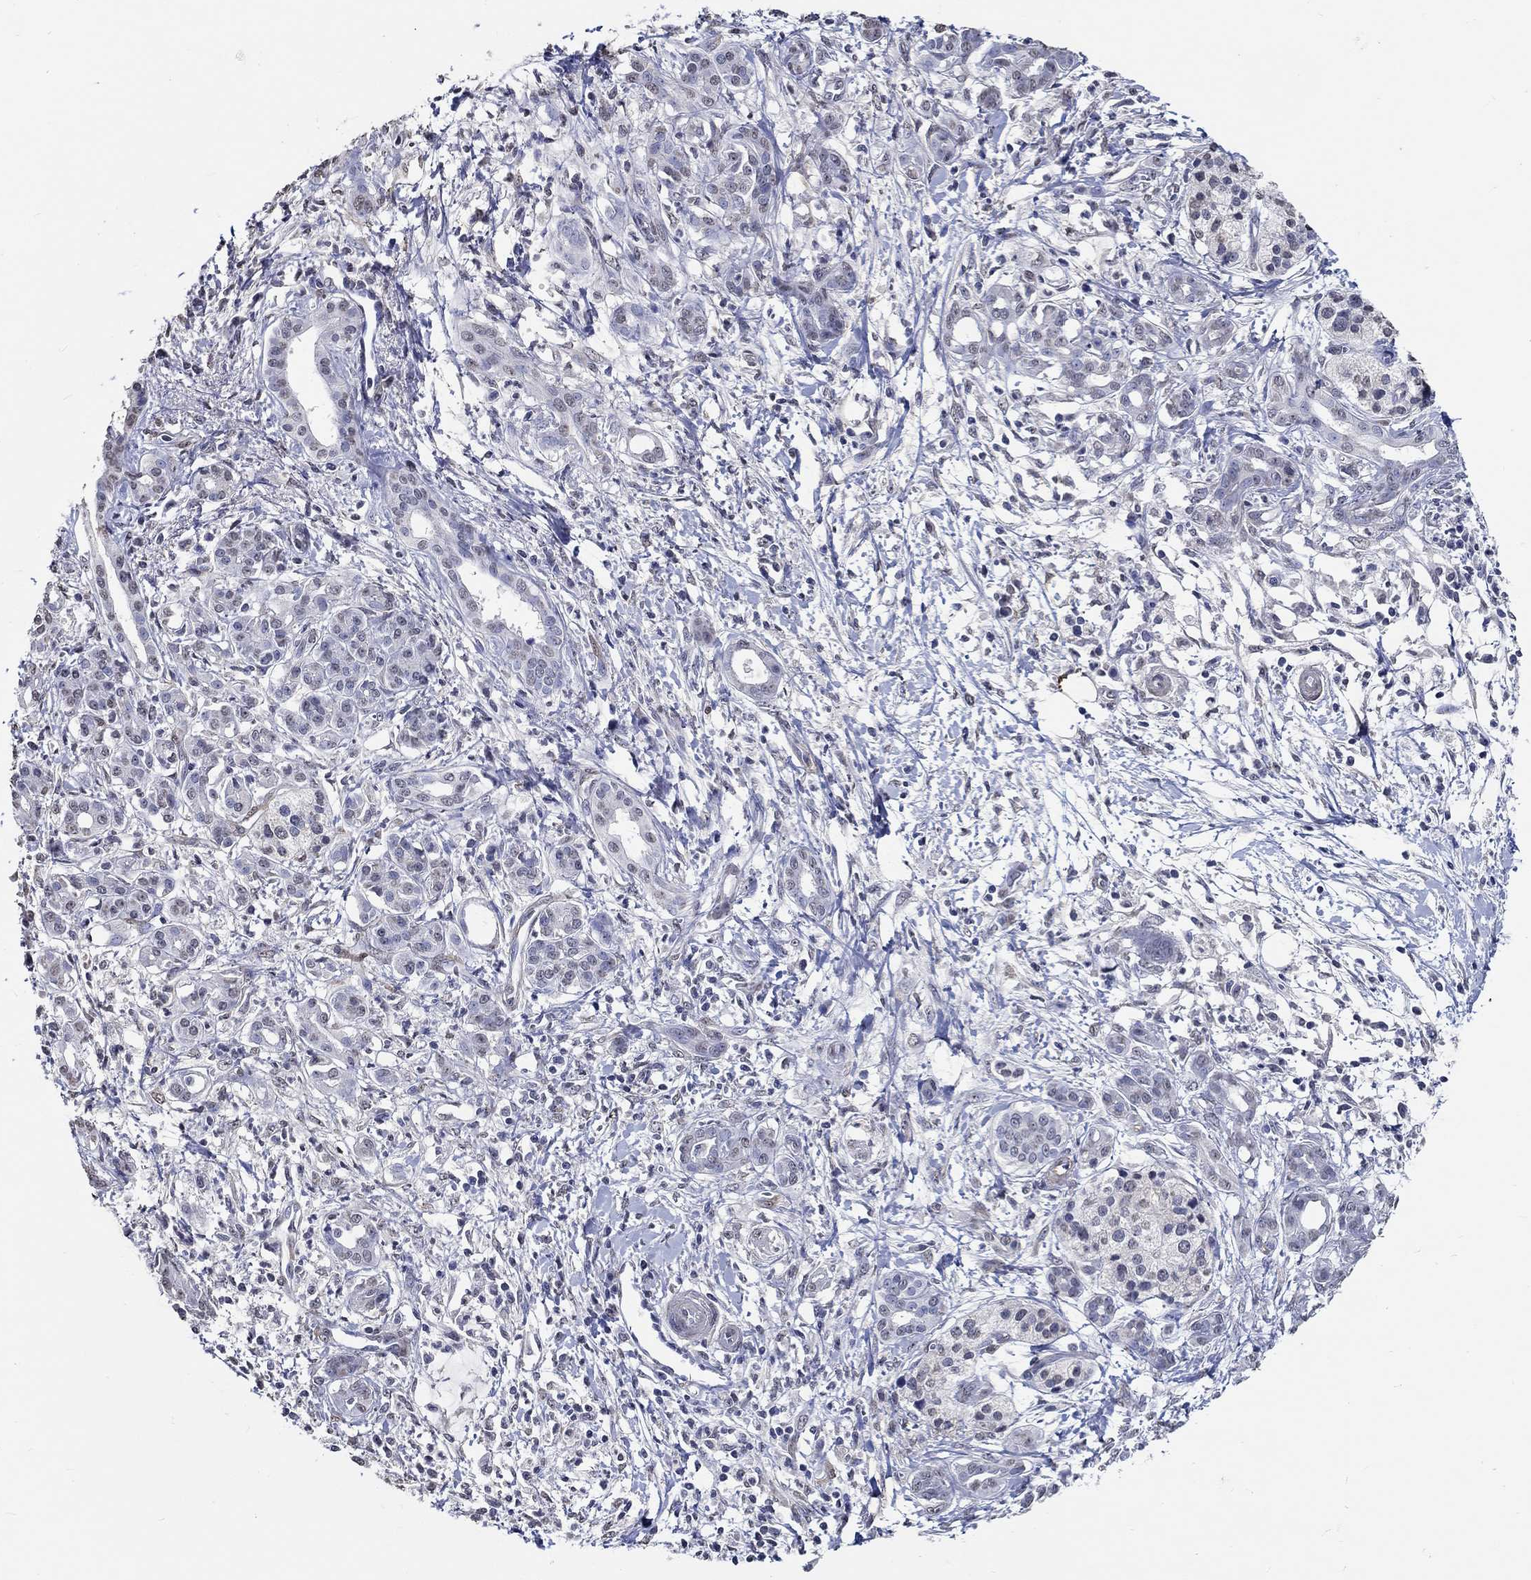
{"staining": {"intensity": "negative", "quantity": "none", "location": "none"}, "tissue": "pancreatic cancer", "cell_type": "Tumor cells", "image_type": "cancer", "snomed": [{"axis": "morphology", "description": "Adenocarcinoma, NOS"}, {"axis": "topography", "description": "Pancreas"}], "caption": "A high-resolution histopathology image shows IHC staining of adenocarcinoma (pancreatic), which shows no significant positivity in tumor cells. (Stains: DAB immunohistochemistry with hematoxylin counter stain, Microscopy: brightfield microscopy at high magnification).", "gene": "PDE1B", "patient": {"sex": "male", "age": 72}}